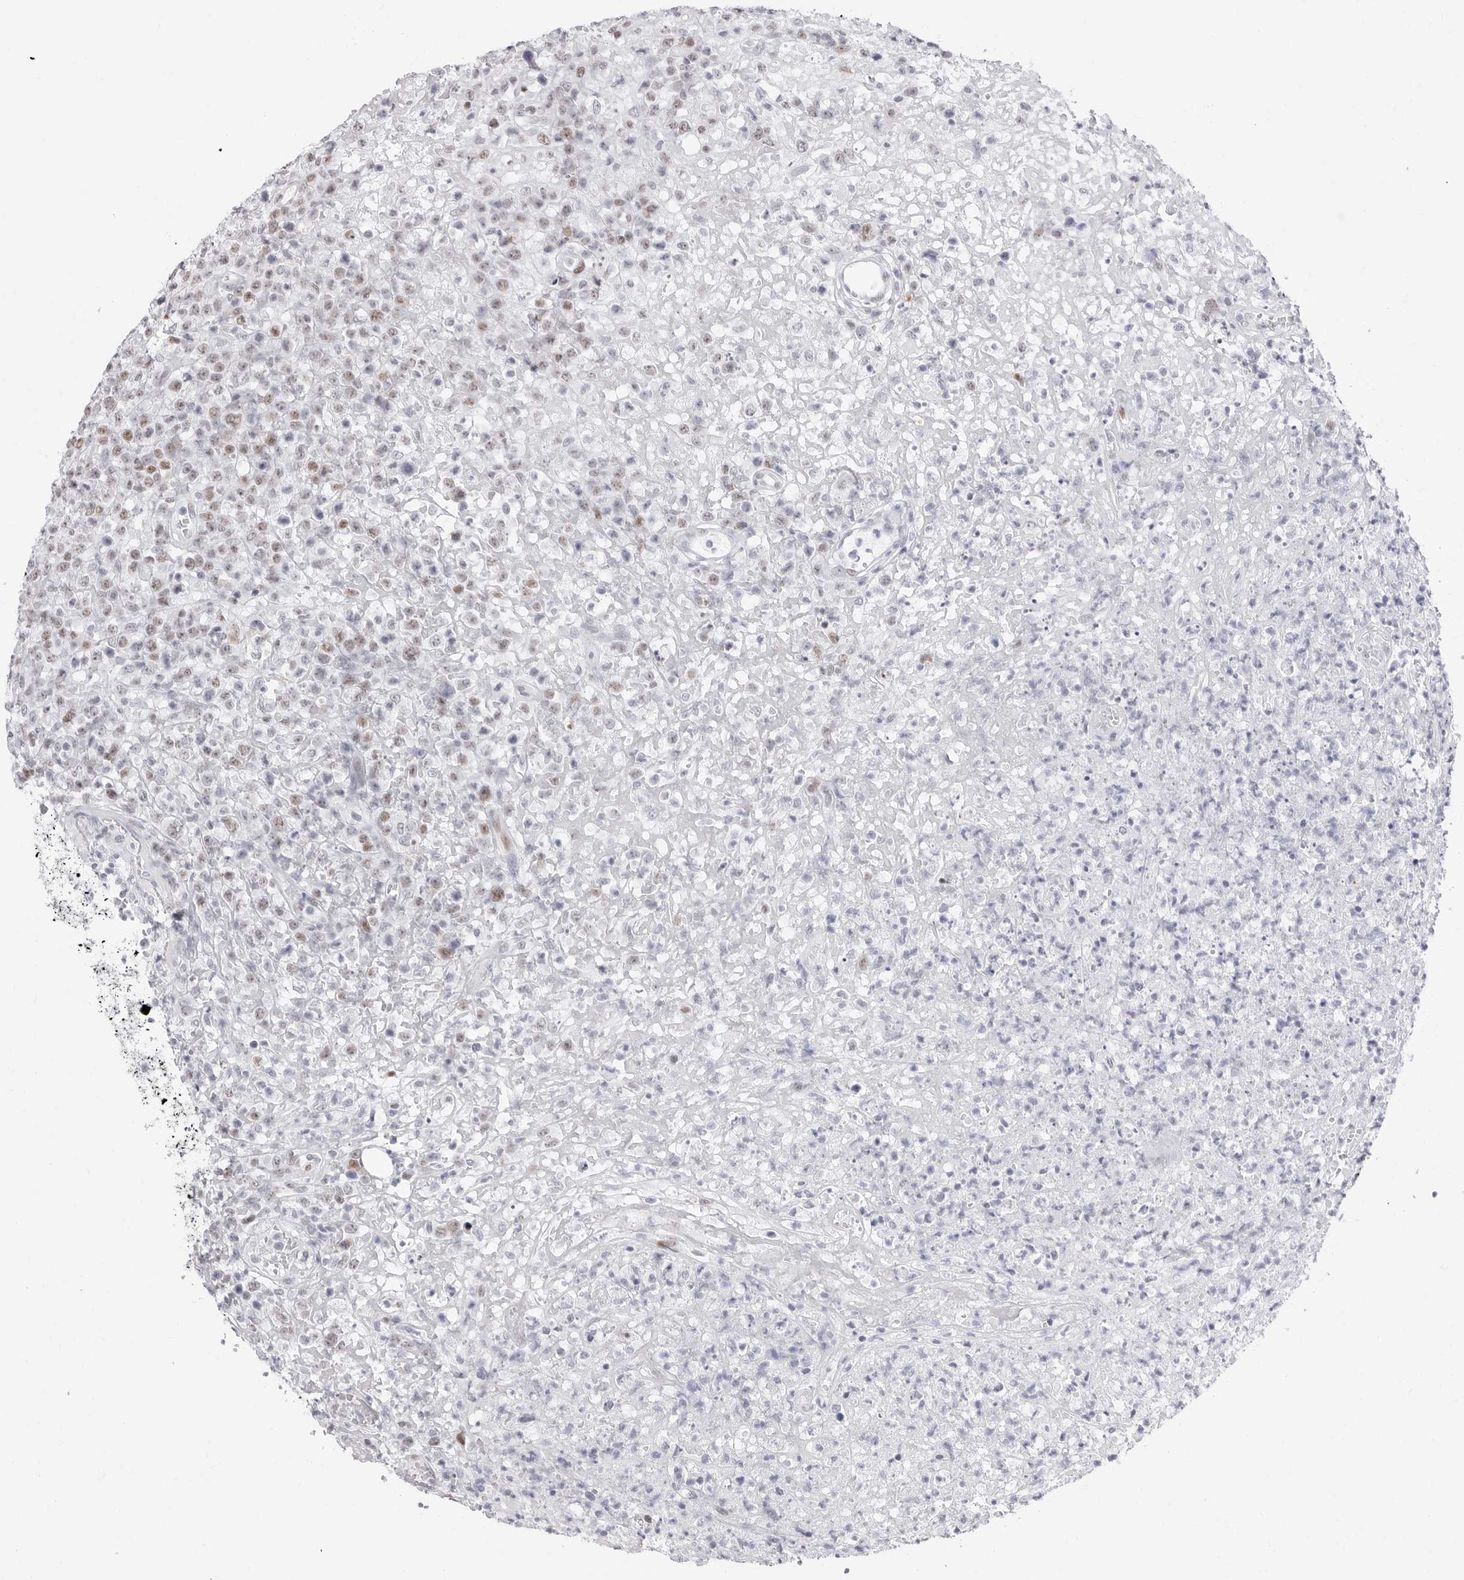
{"staining": {"intensity": "weak", "quantity": ">75%", "location": "nuclear"}, "tissue": "lymphoma", "cell_type": "Tumor cells", "image_type": "cancer", "snomed": [{"axis": "morphology", "description": "Malignant lymphoma, non-Hodgkin's type, High grade"}, {"axis": "topography", "description": "Colon"}], "caption": "Immunohistochemical staining of human malignant lymphoma, non-Hodgkin's type (high-grade) exhibits low levels of weak nuclear staining in about >75% of tumor cells. (Brightfield microscopy of DAB IHC at high magnification).", "gene": "NASP", "patient": {"sex": "female", "age": 53}}